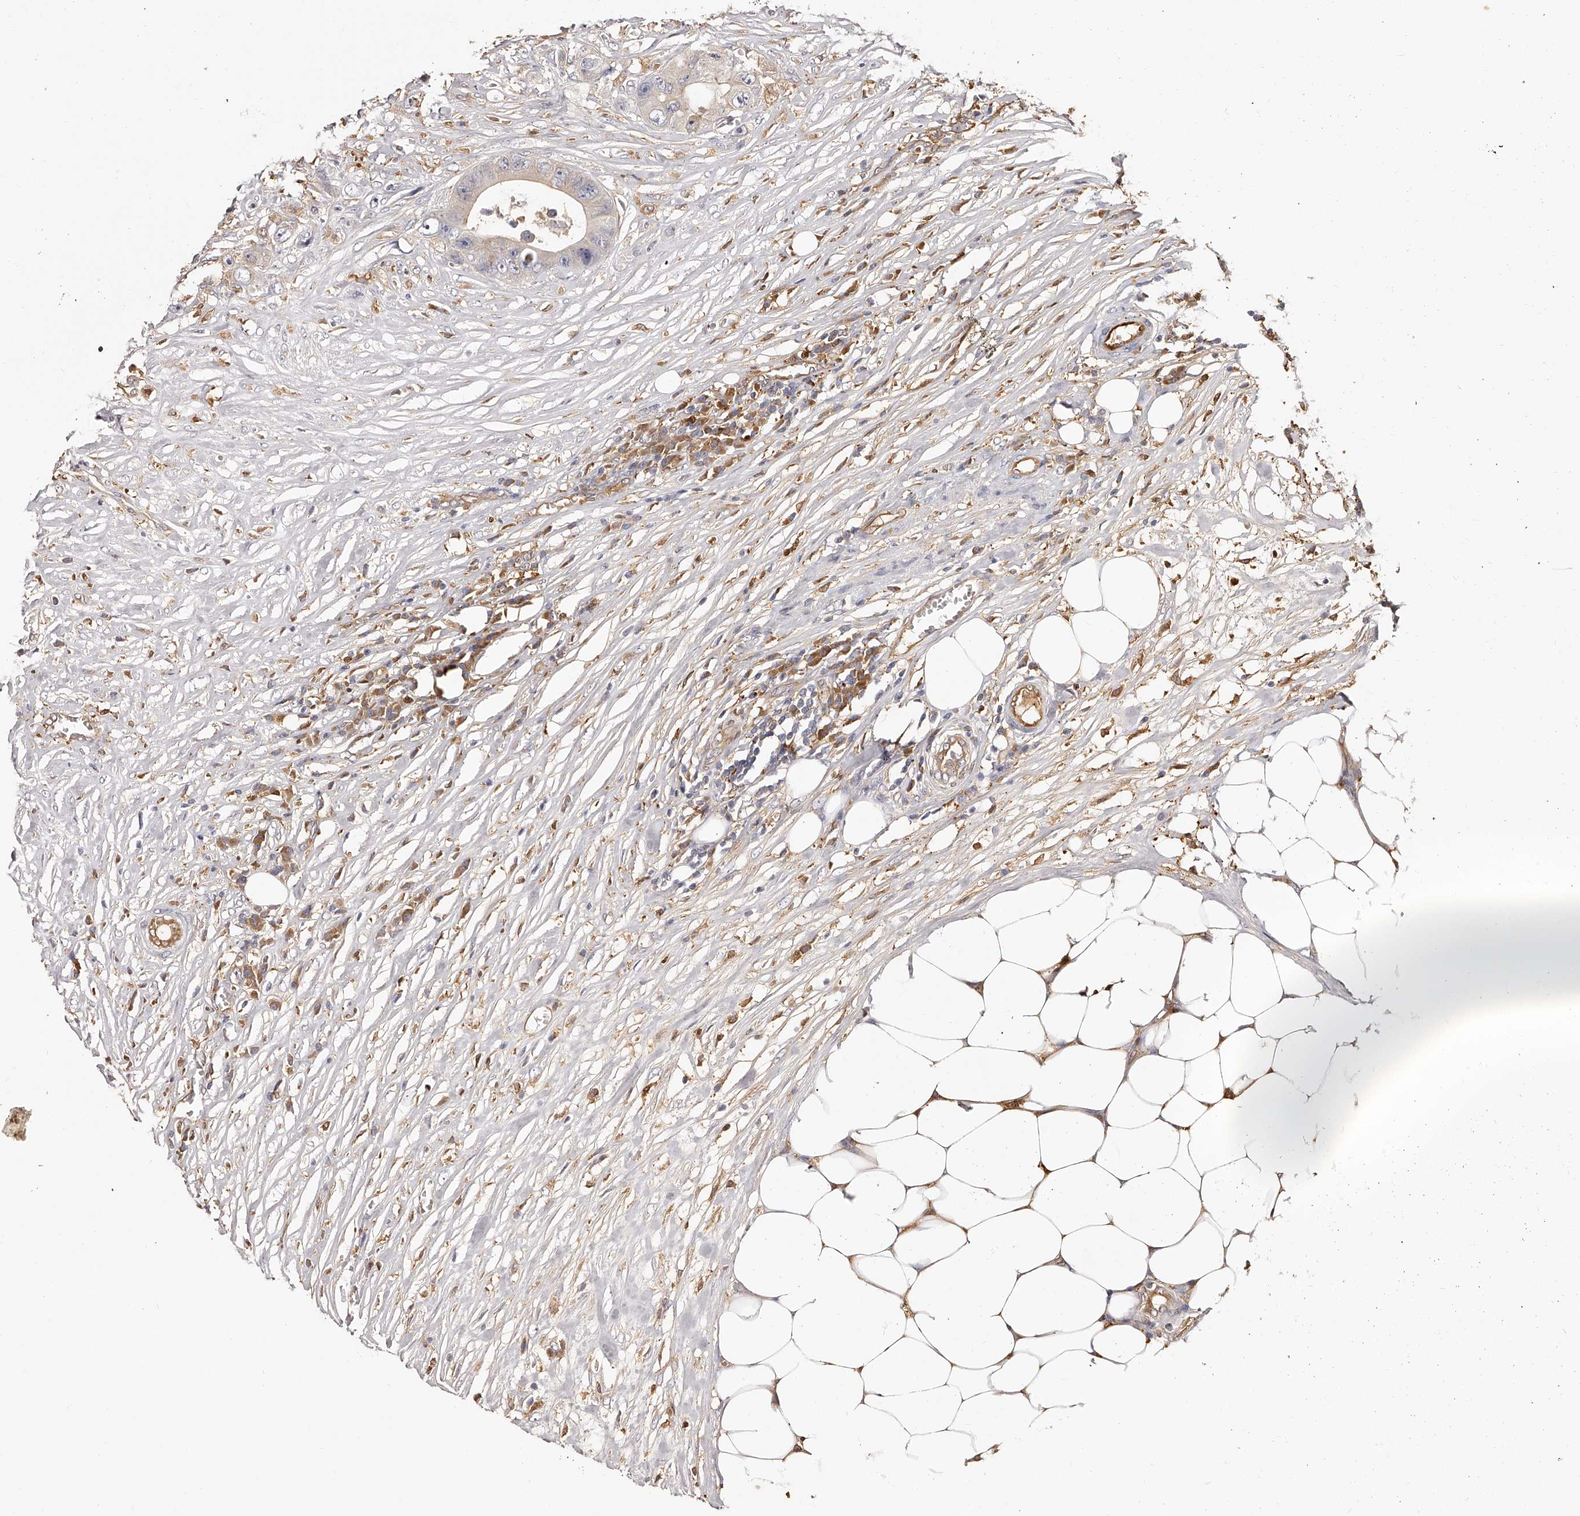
{"staining": {"intensity": "weak", "quantity": "<25%", "location": "cytoplasmic/membranous"}, "tissue": "colorectal cancer", "cell_type": "Tumor cells", "image_type": "cancer", "snomed": [{"axis": "morphology", "description": "Adenocarcinoma, NOS"}, {"axis": "topography", "description": "Colon"}], "caption": "High power microscopy micrograph of an immunohistochemistry (IHC) micrograph of colorectal adenocarcinoma, revealing no significant positivity in tumor cells.", "gene": "LAP3", "patient": {"sex": "female", "age": 46}}